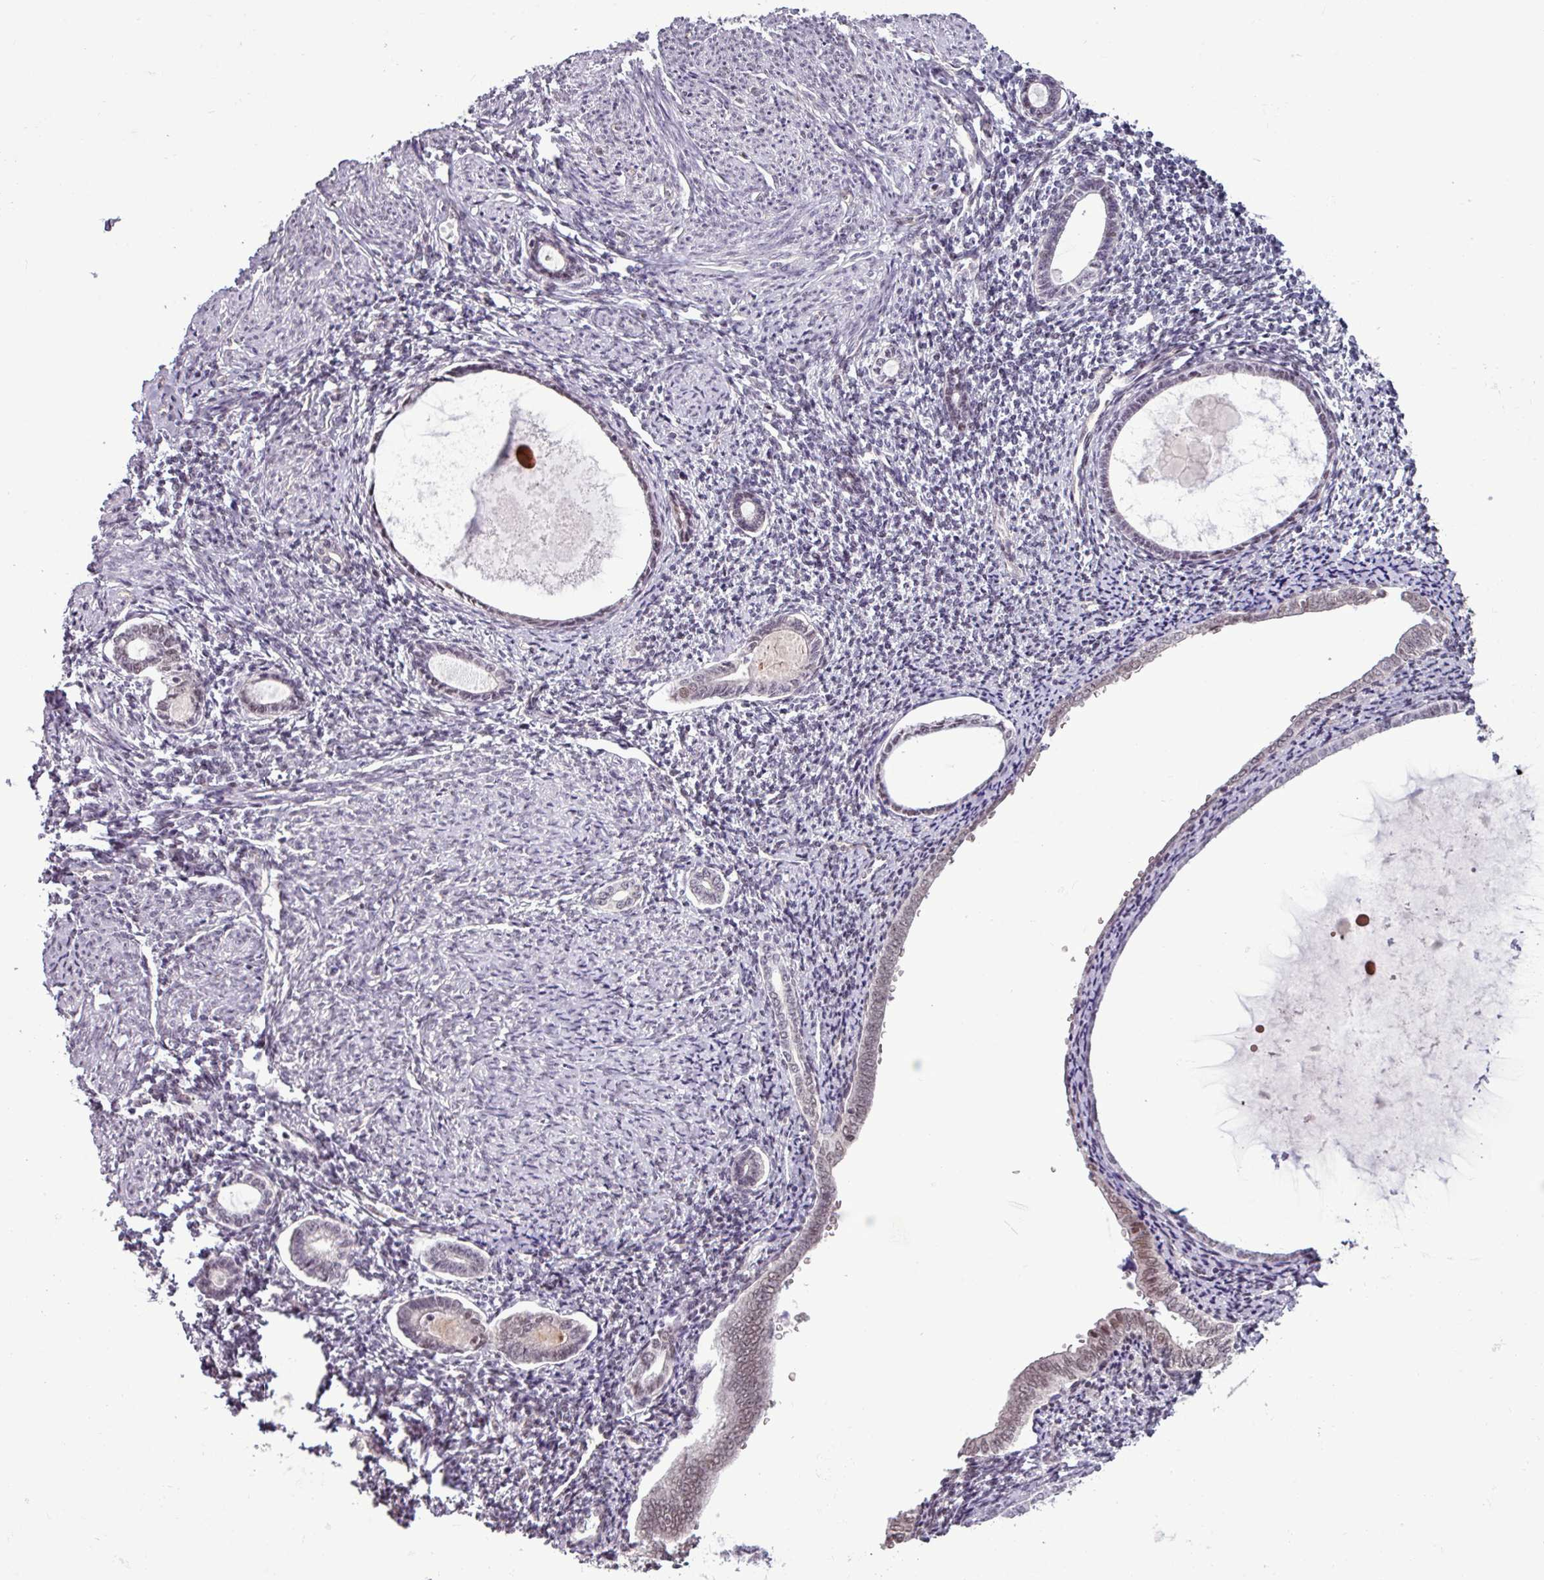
{"staining": {"intensity": "negative", "quantity": "none", "location": "none"}, "tissue": "endometrium", "cell_type": "Cells in endometrial stroma", "image_type": "normal", "snomed": [{"axis": "morphology", "description": "Normal tissue, NOS"}, {"axis": "topography", "description": "Endometrium"}], "caption": "Cells in endometrial stroma show no significant protein staining in benign endometrium. (DAB (3,3'-diaminobenzidine) IHC visualized using brightfield microscopy, high magnification).", "gene": "GPT2", "patient": {"sex": "female", "age": 63}}